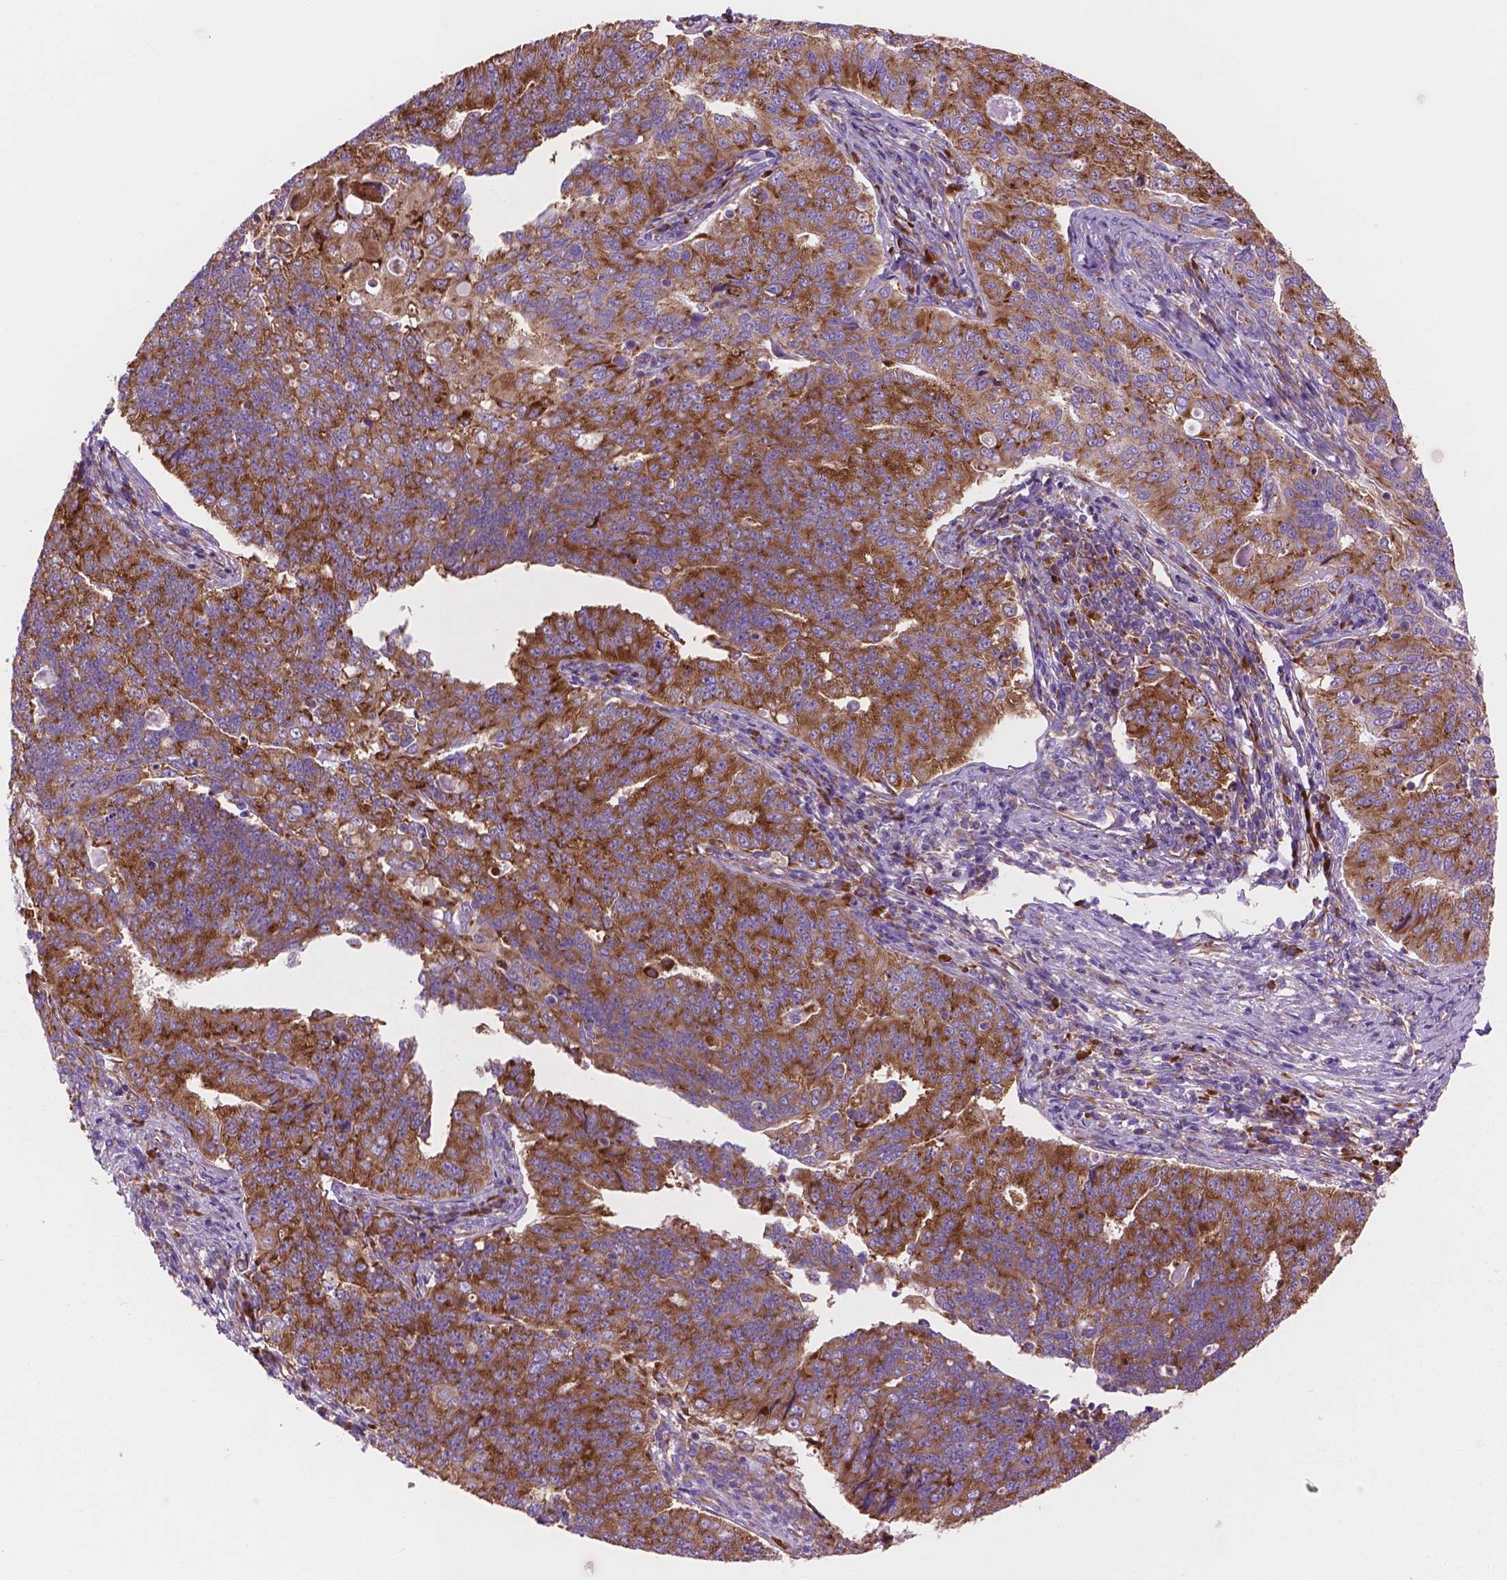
{"staining": {"intensity": "strong", "quantity": ">75%", "location": "cytoplasmic/membranous"}, "tissue": "endometrial cancer", "cell_type": "Tumor cells", "image_type": "cancer", "snomed": [{"axis": "morphology", "description": "Adenocarcinoma, NOS"}, {"axis": "topography", "description": "Endometrium"}], "caption": "Adenocarcinoma (endometrial) tissue exhibits strong cytoplasmic/membranous positivity in approximately >75% of tumor cells", "gene": "RPL37A", "patient": {"sex": "female", "age": 43}}